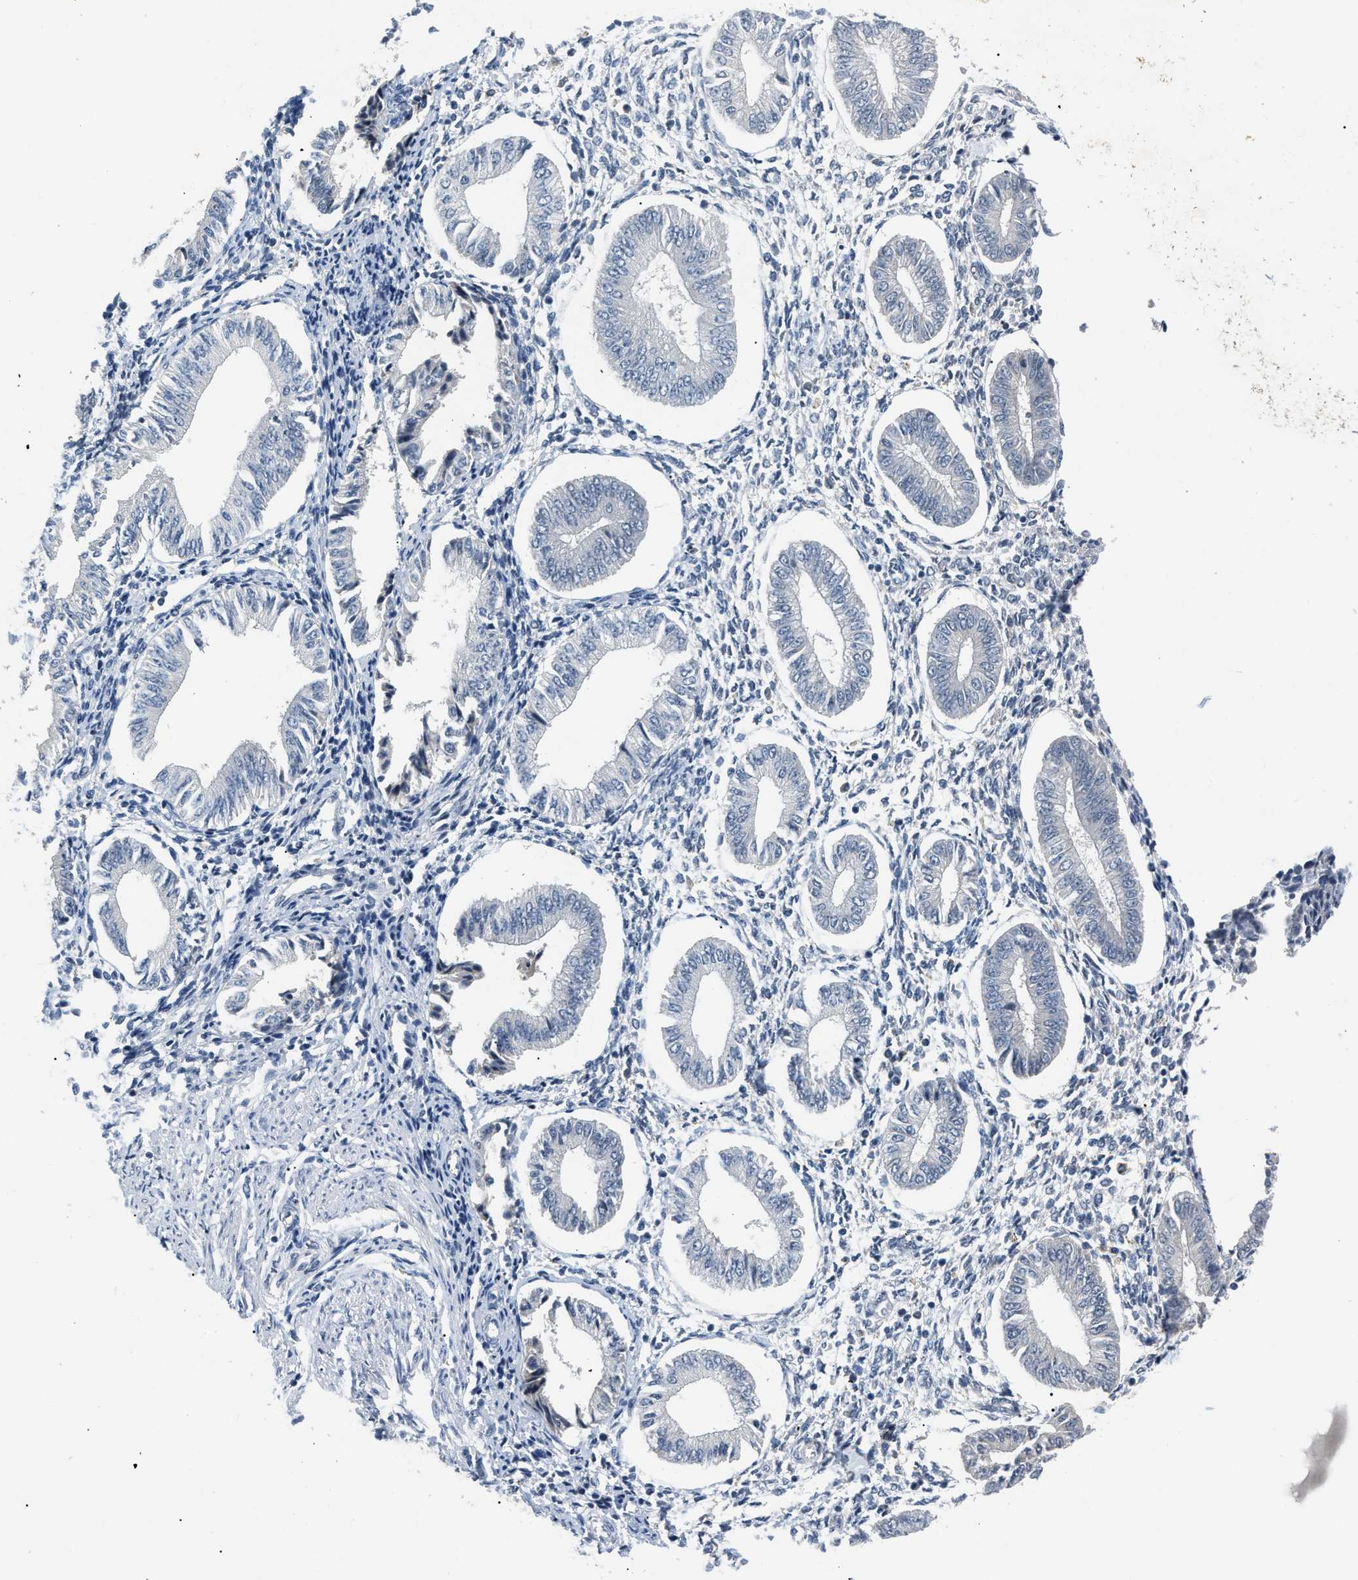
{"staining": {"intensity": "negative", "quantity": "none", "location": "none"}, "tissue": "endometrium", "cell_type": "Cells in endometrial stroma", "image_type": "normal", "snomed": [{"axis": "morphology", "description": "Normal tissue, NOS"}, {"axis": "topography", "description": "Endometrium"}], "caption": "A histopathology image of human endometrium is negative for staining in cells in endometrial stroma.", "gene": "MZF1", "patient": {"sex": "female", "age": 50}}